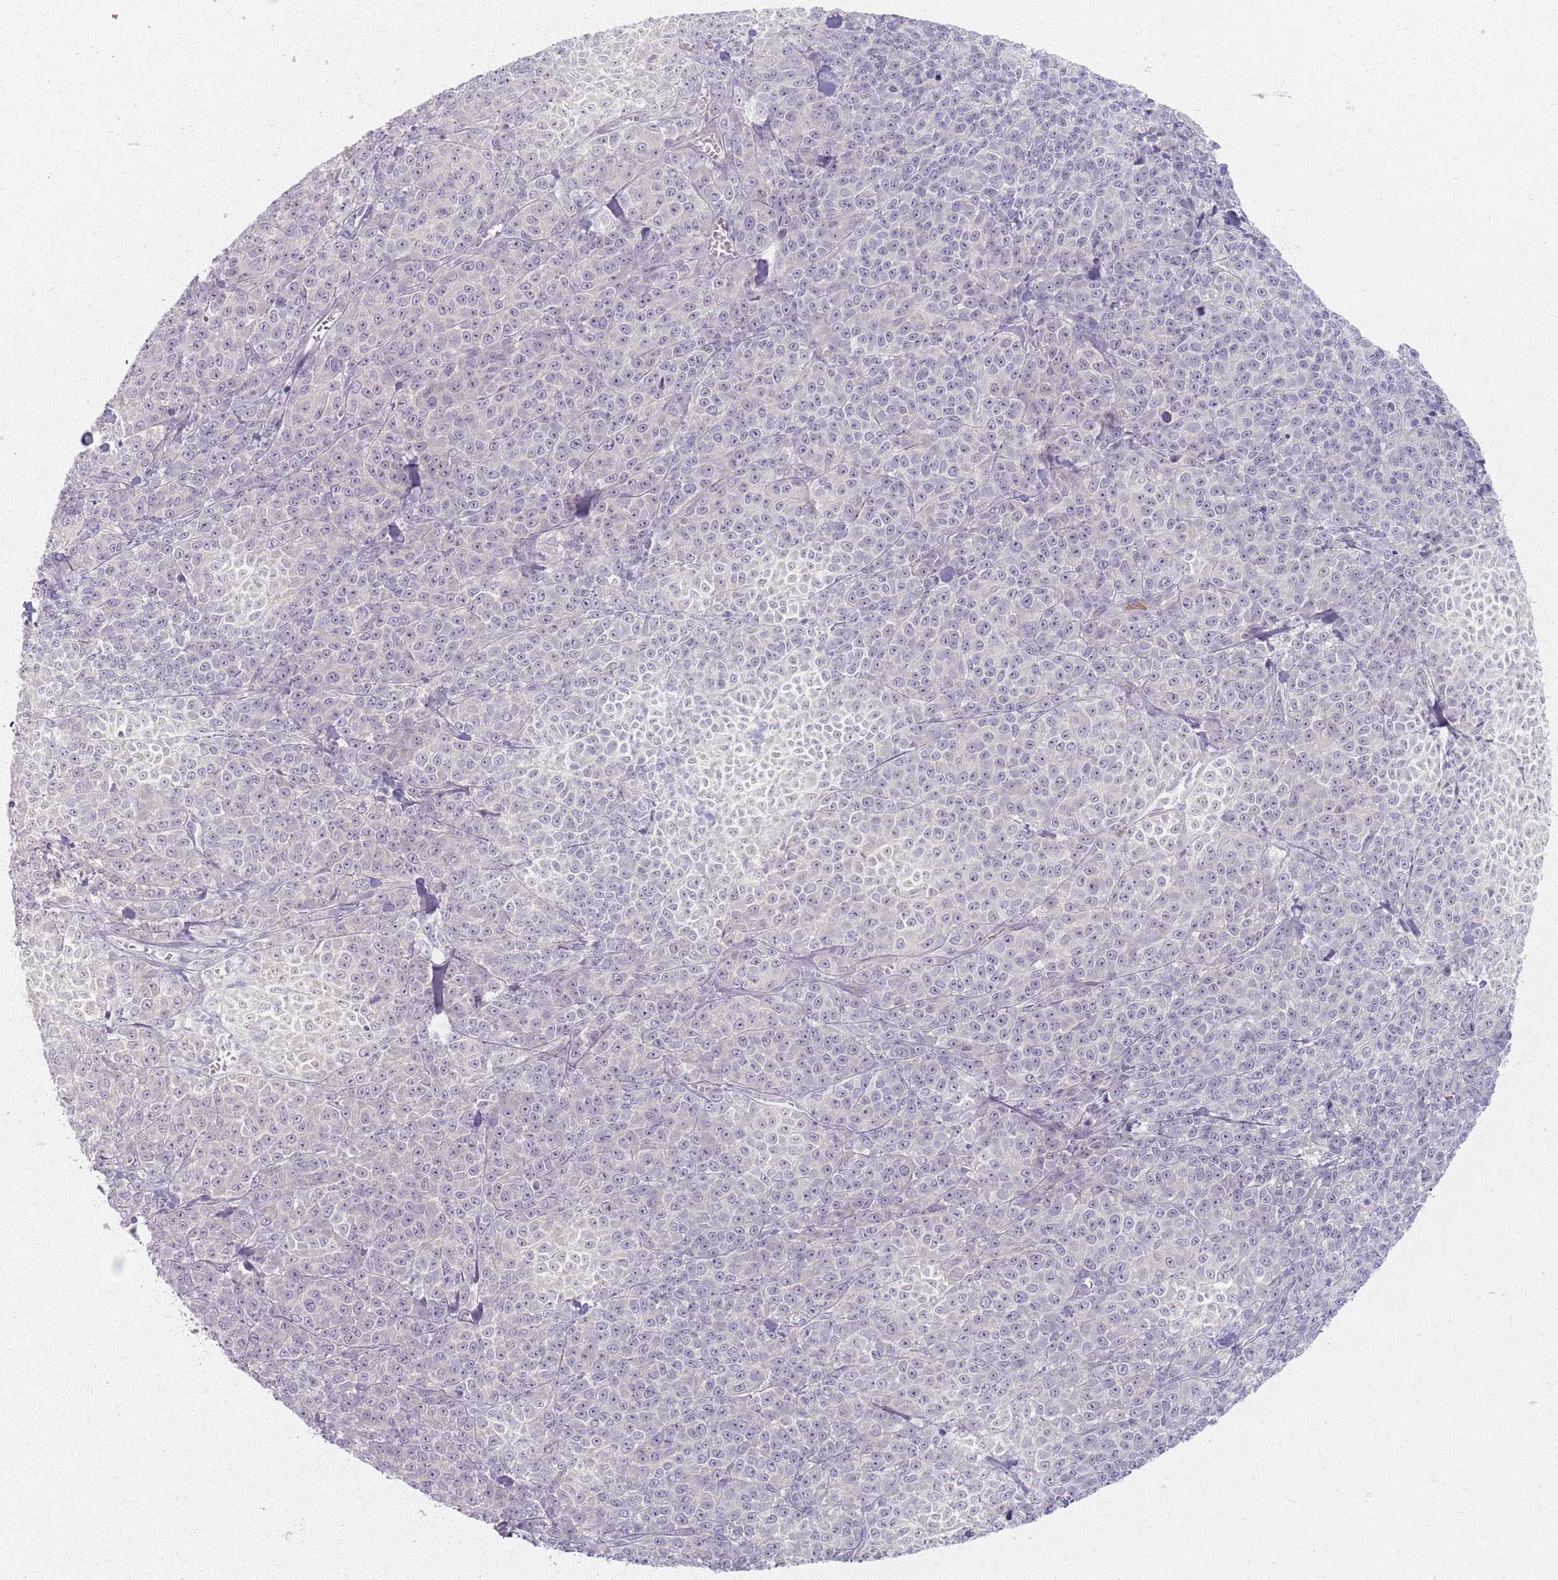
{"staining": {"intensity": "negative", "quantity": "none", "location": "none"}, "tissue": "melanoma", "cell_type": "Tumor cells", "image_type": "cancer", "snomed": [{"axis": "morphology", "description": "Normal tissue, NOS"}, {"axis": "morphology", "description": "Malignant melanoma, NOS"}, {"axis": "topography", "description": "Skin"}], "caption": "Immunohistochemical staining of malignant melanoma demonstrates no significant staining in tumor cells. (DAB (3,3'-diaminobenzidine) IHC, high magnification).", "gene": "CRIPT", "patient": {"sex": "female", "age": 34}}